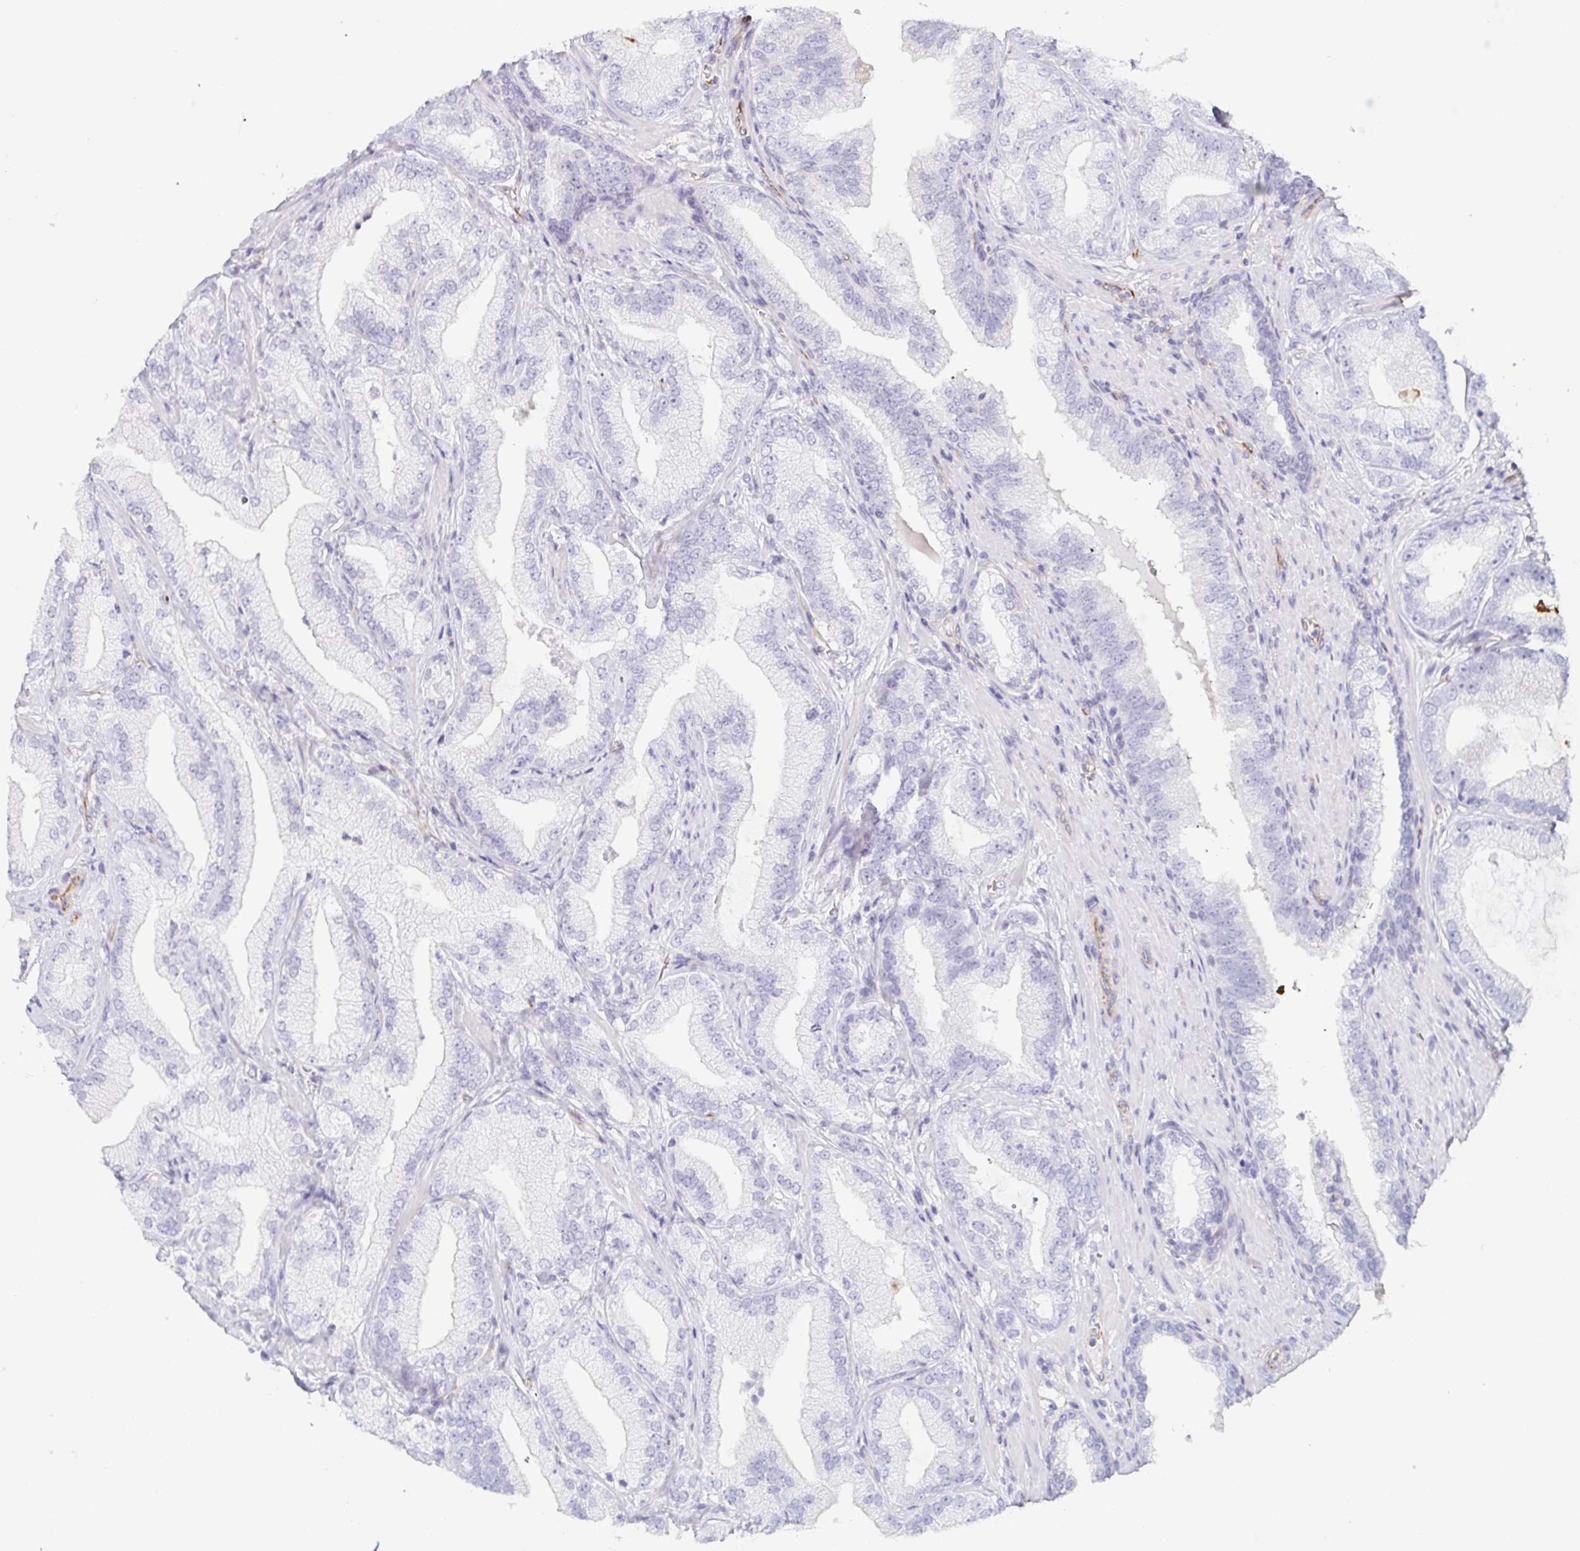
{"staining": {"intensity": "negative", "quantity": "none", "location": "none"}, "tissue": "prostate cancer", "cell_type": "Tumor cells", "image_type": "cancer", "snomed": [{"axis": "morphology", "description": "Adenocarcinoma, Low grade"}, {"axis": "topography", "description": "Prostate"}], "caption": "Immunohistochemical staining of human prostate adenocarcinoma (low-grade) demonstrates no significant positivity in tumor cells.", "gene": "COL17A1", "patient": {"sex": "male", "age": 62}}